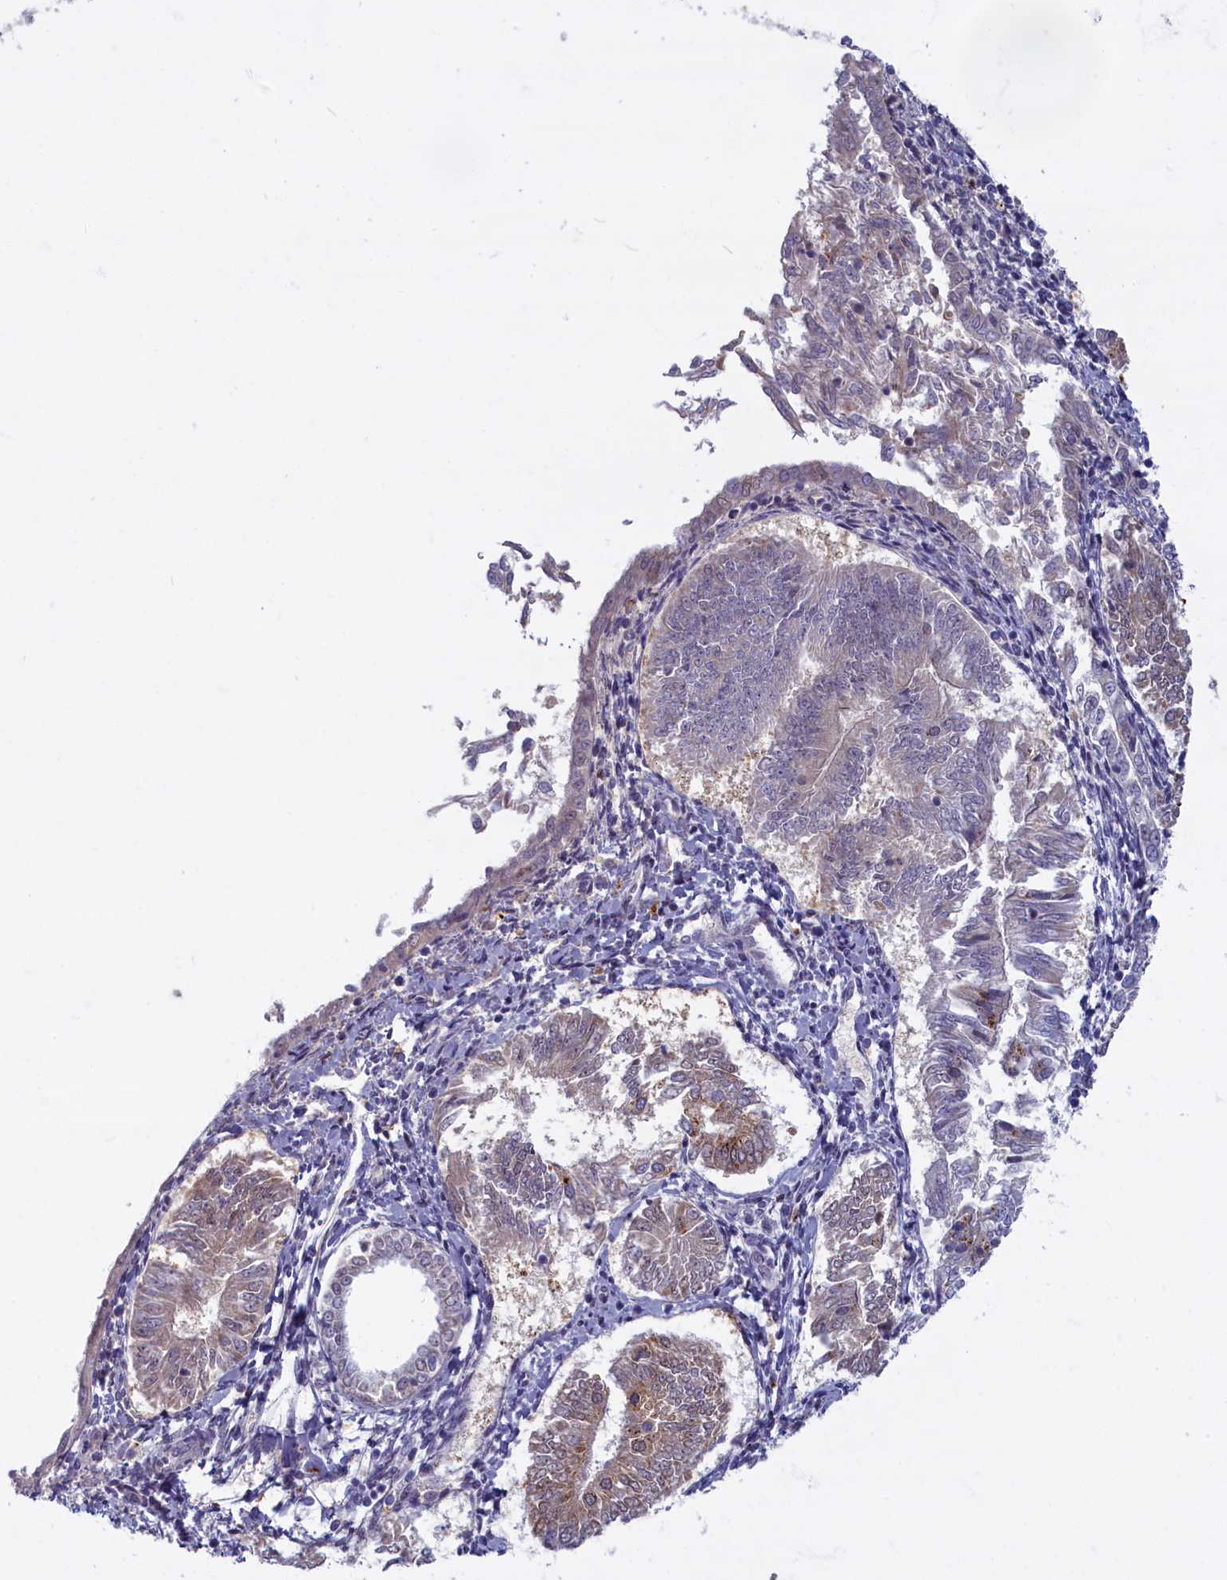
{"staining": {"intensity": "weak", "quantity": "<25%", "location": "cytoplasmic/membranous"}, "tissue": "endometrial cancer", "cell_type": "Tumor cells", "image_type": "cancer", "snomed": [{"axis": "morphology", "description": "Adenocarcinoma, NOS"}, {"axis": "topography", "description": "Endometrium"}], "caption": "This is an immunohistochemistry (IHC) photomicrograph of human adenocarcinoma (endometrial). There is no staining in tumor cells.", "gene": "FCSK", "patient": {"sex": "female", "age": 58}}